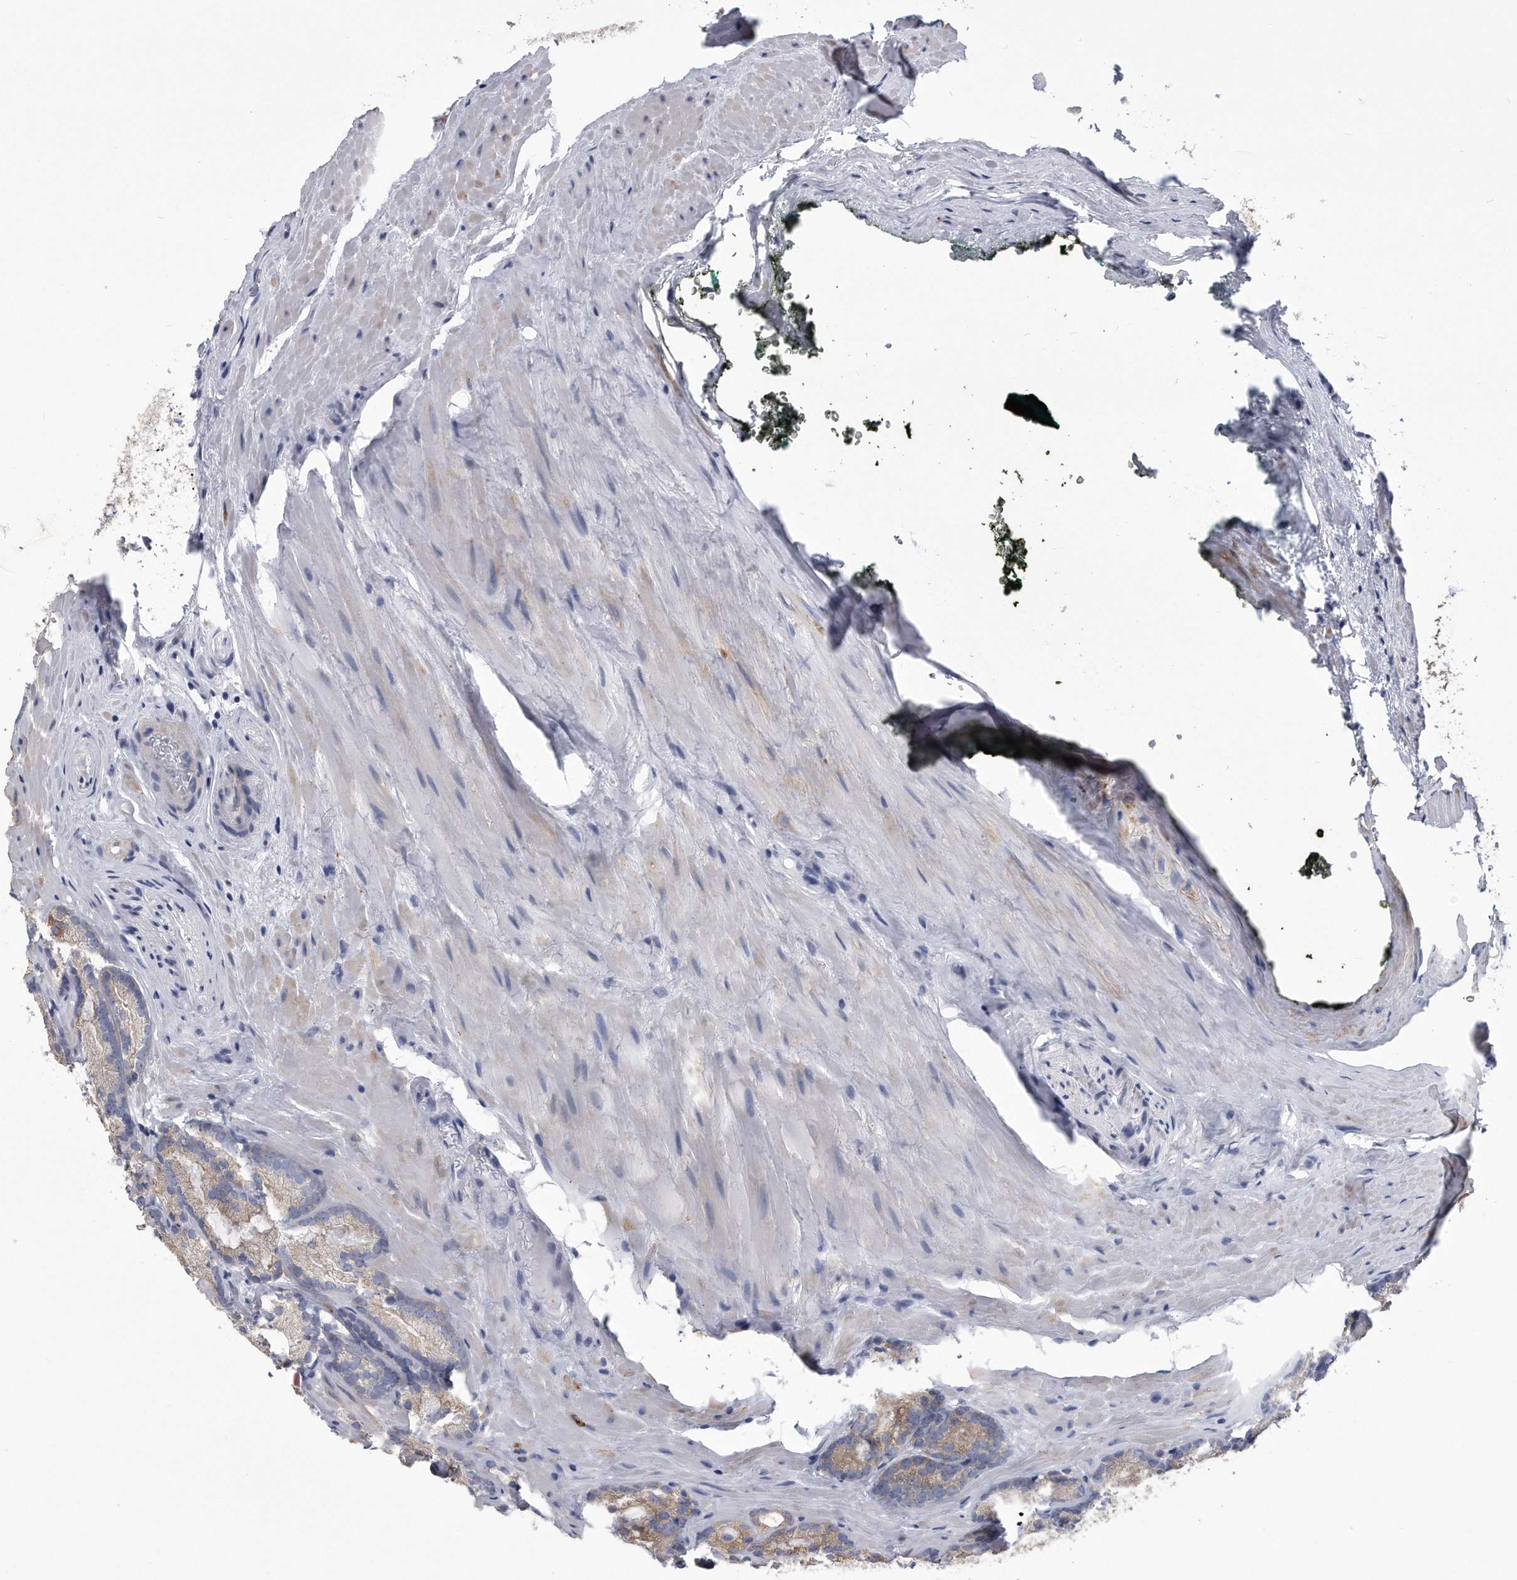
{"staining": {"intensity": "weak", "quantity": "25%-75%", "location": "cytoplasmic/membranous"}, "tissue": "prostate cancer", "cell_type": "Tumor cells", "image_type": "cancer", "snomed": [{"axis": "morphology", "description": "Adenocarcinoma, Low grade"}, {"axis": "topography", "description": "Prostate"}], "caption": "Tumor cells demonstrate low levels of weak cytoplasmic/membranous staining in approximately 25%-75% of cells in human adenocarcinoma (low-grade) (prostate).", "gene": "PYGB", "patient": {"sex": "male", "age": 72}}